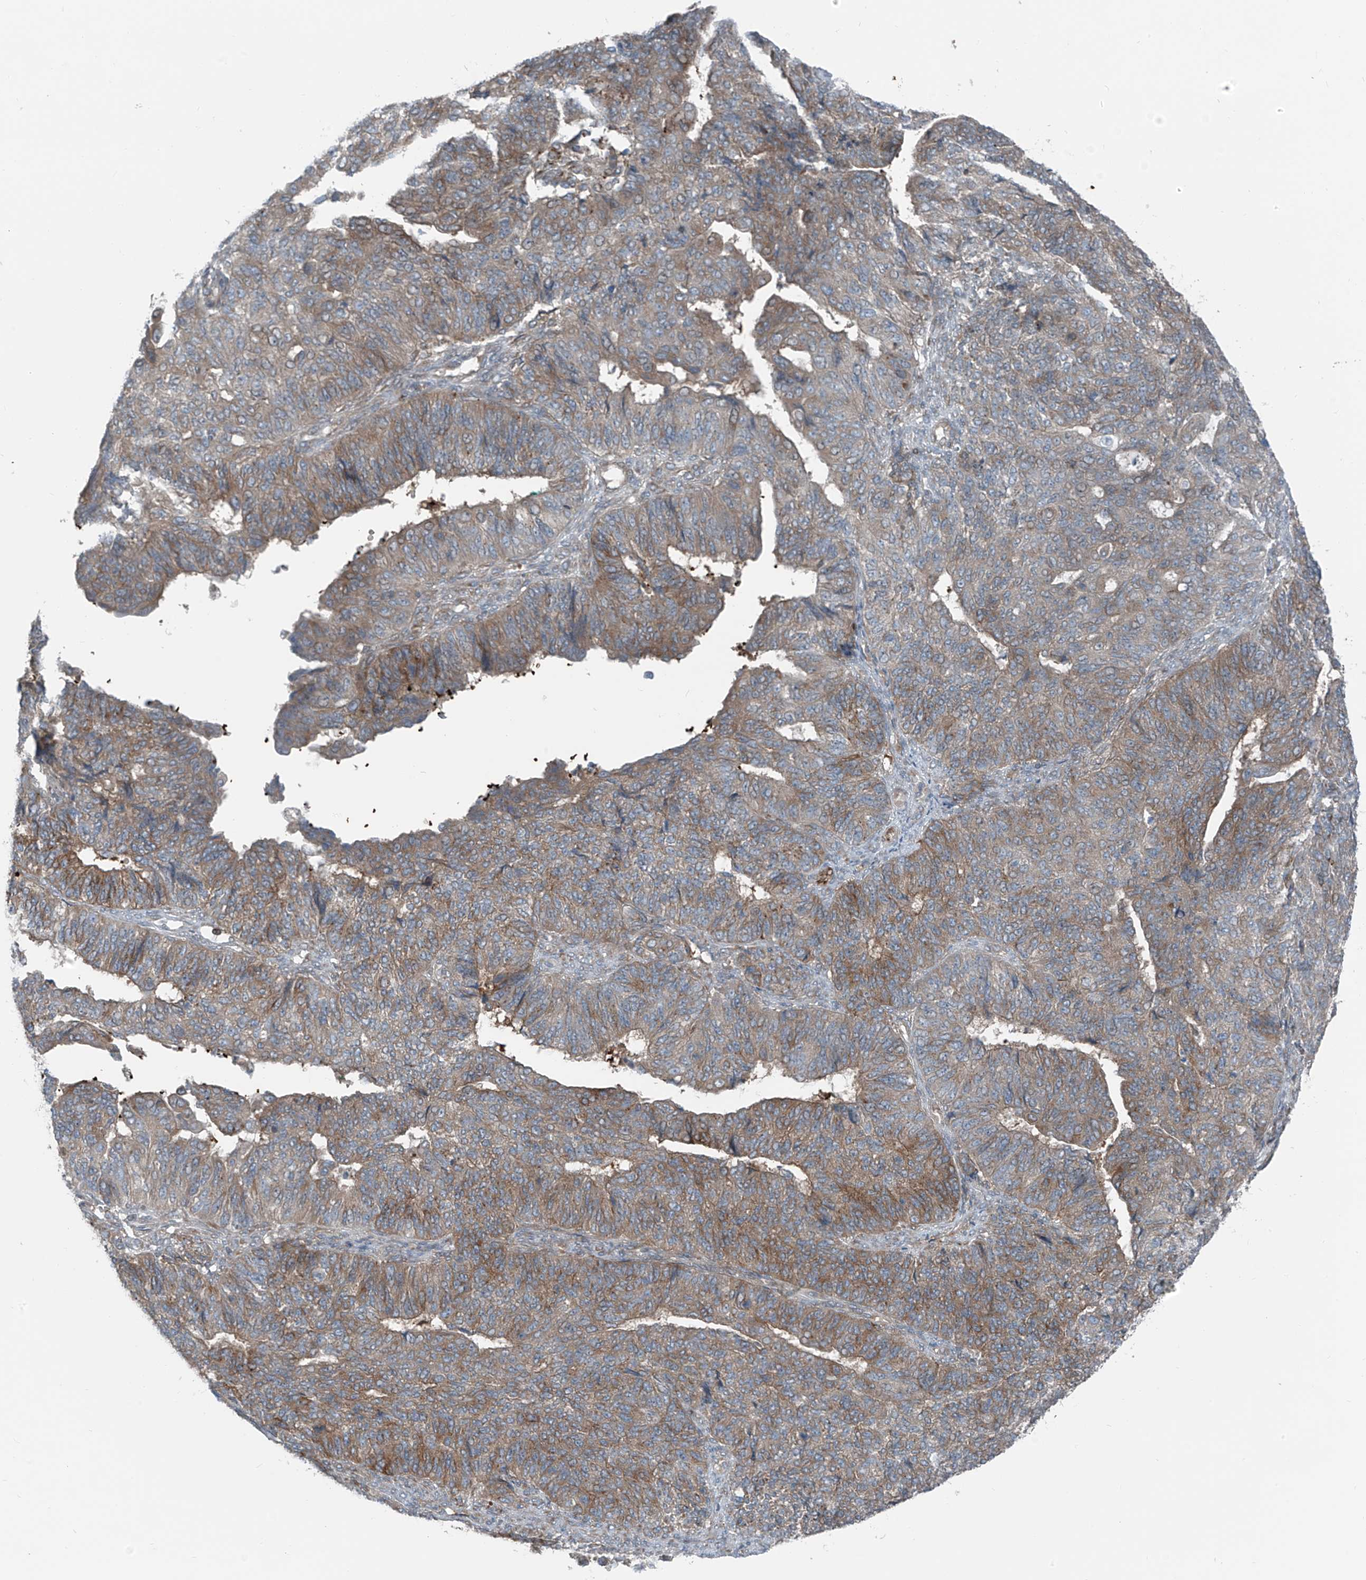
{"staining": {"intensity": "moderate", "quantity": "25%-75%", "location": "cytoplasmic/membranous"}, "tissue": "endometrial cancer", "cell_type": "Tumor cells", "image_type": "cancer", "snomed": [{"axis": "morphology", "description": "Adenocarcinoma, NOS"}, {"axis": "topography", "description": "Endometrium"}], "caption": "Endometrial adenocarcinoma stained for a protein (brown) exhibits moderate cytoplasmic/membranous positive positivity in about 25%-75% of tumor cells.", "gene": "SLC12A6", "patient": {"sex": "female", "age": 32}}